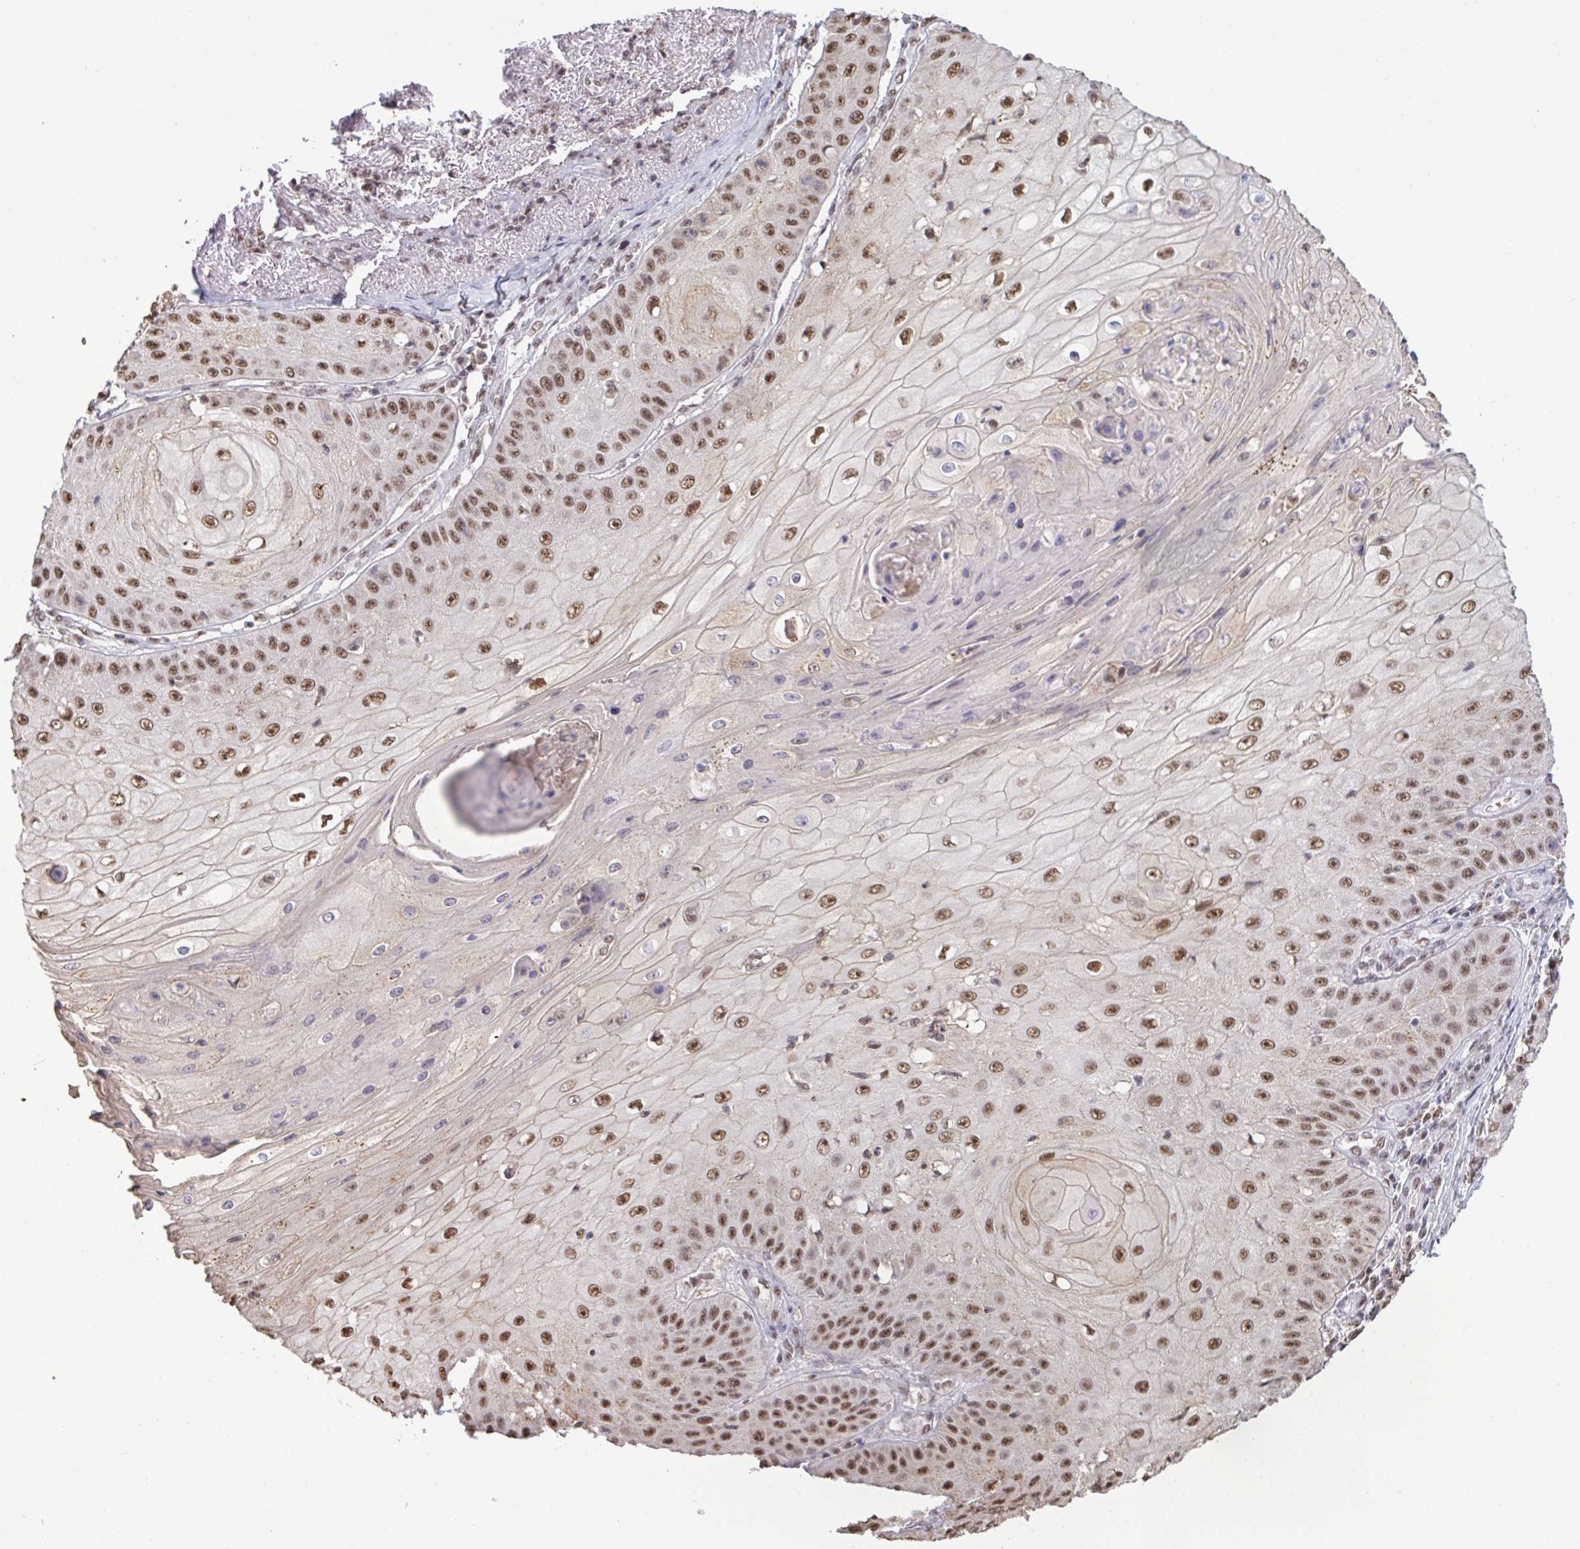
{"staining": {"intensity": "moderate", "quantity": ">75%", "location": "nuclear"}, "tissue": "skin cancer", "cell_type": "Tumor cells", "image_type": "cancer", "snomed": [{"axis": "morphology", "description": "Squamous cell carcinoma, NOS"}, {"axis": "topography", "description": "Skin"}], "caption": "Tumor cells show moderate nuclear staining in approximately >75% of cells in skin squamous cell carcinoma.", "gene": "PUF60", "patient": {"sex": "male", "age": 70}}